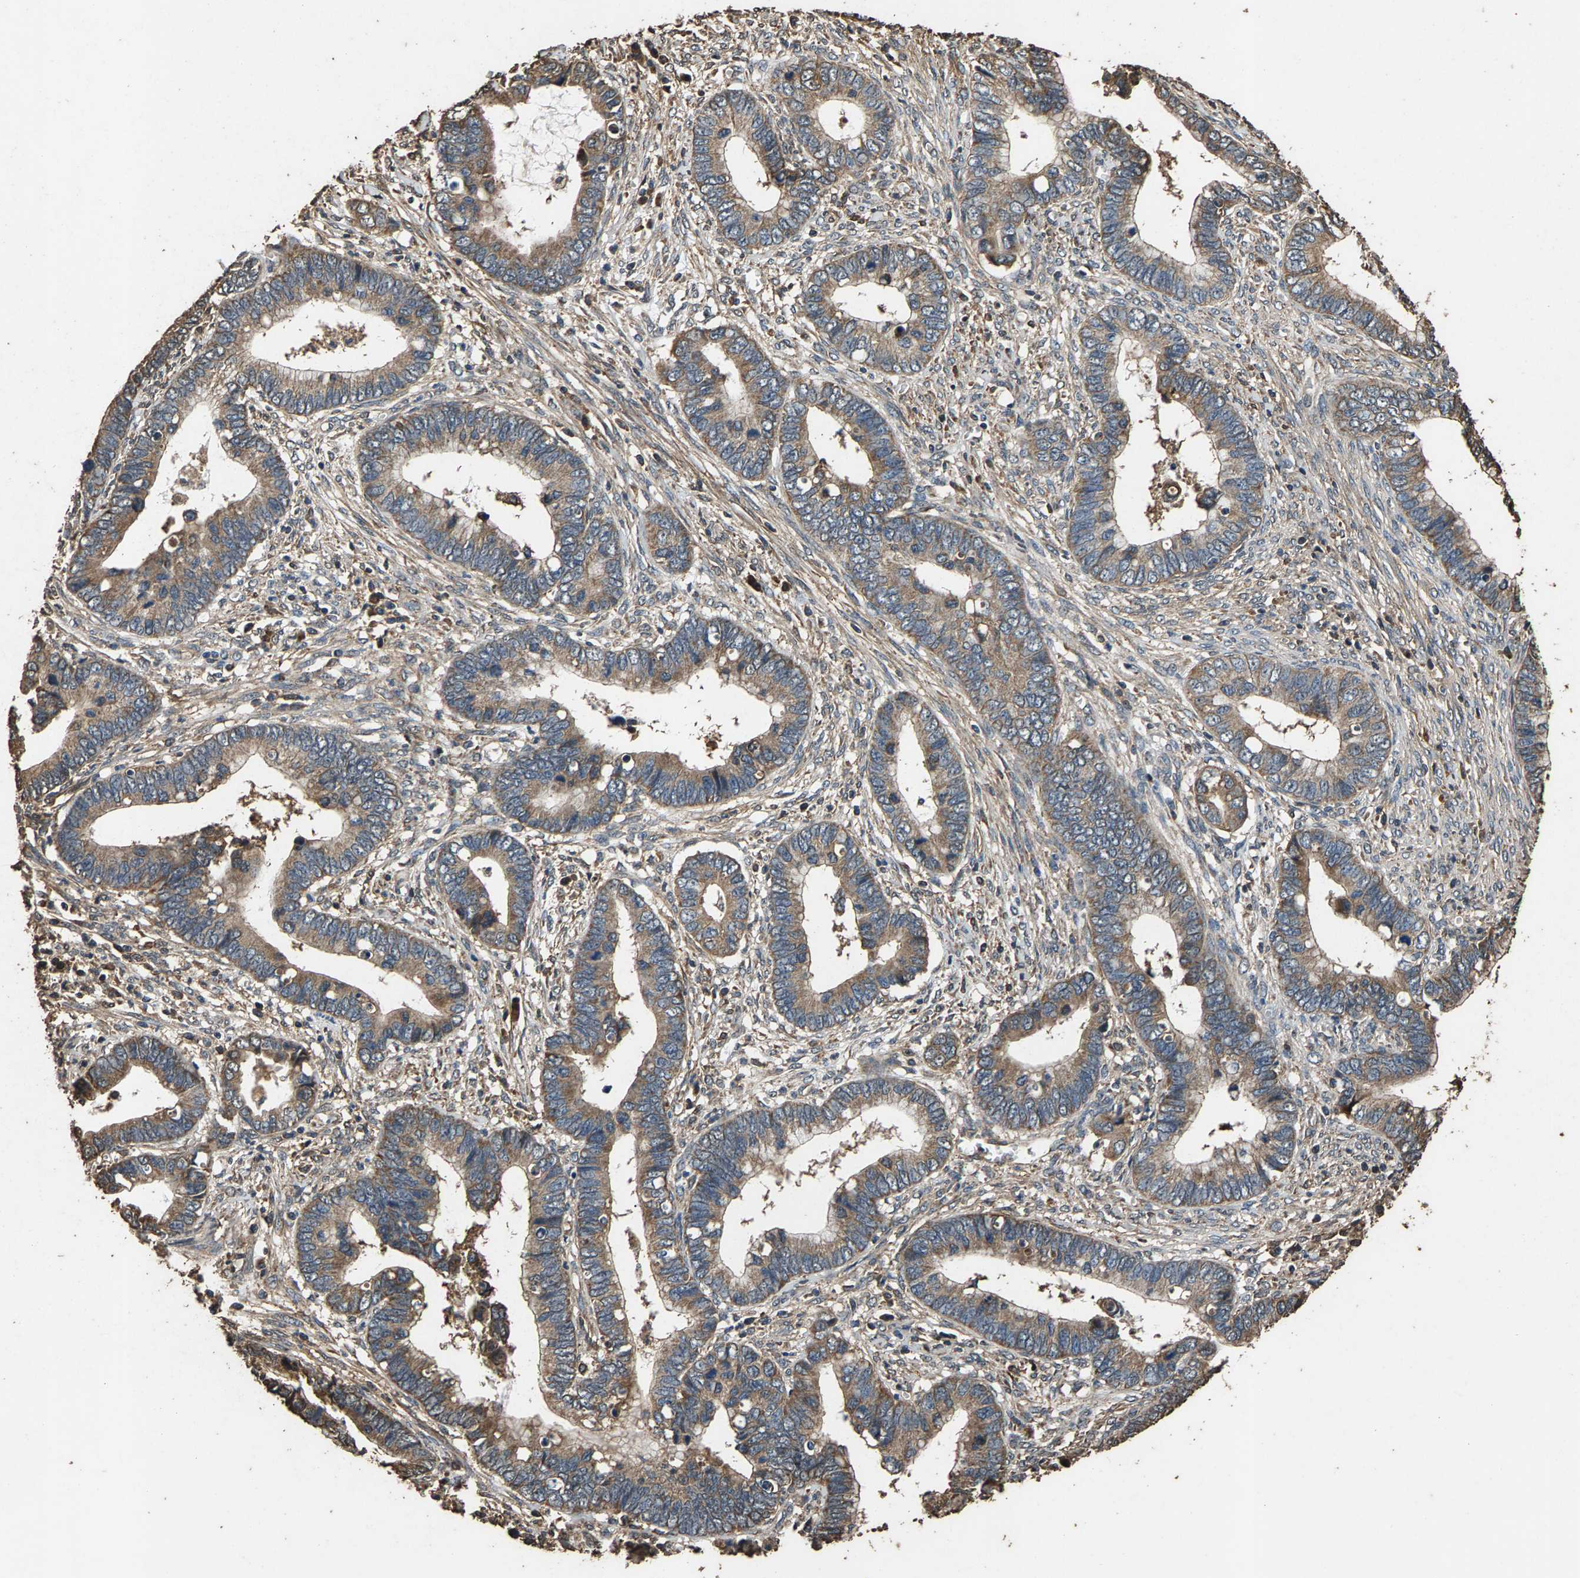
{"staining": {"intensity": "moderate", "quantity": ">75%", "location": "cytoplasmic/membranous"}, "tissue": "cervical cancer", "cell_type": "Tumor cells", "image_type": "cancer", "snomed": [{"axis": "morphology", "description": "Adenocarcinoma, NOS"}, {"axis": "topography", "description": "Cervix"}], "caption": "Cervical adenocarcinoma tissue shows moderate cytoplasmic/membranous staining in approximately >75% of tumor cells", "gene": "MRPL27", "patient": {"sex": "female", "age": 44}}